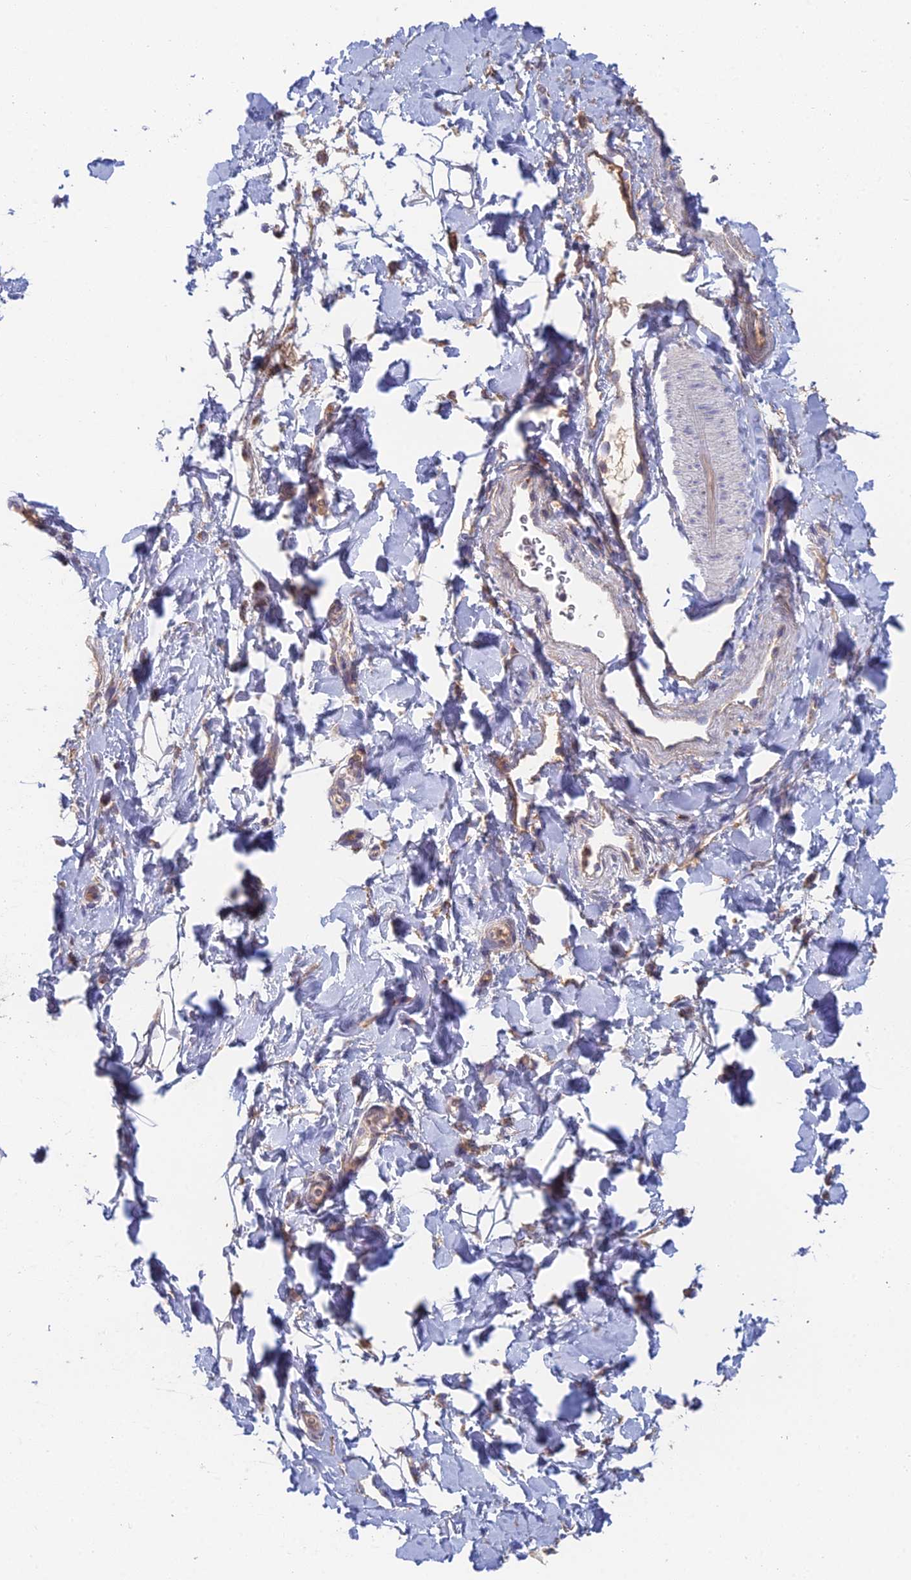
{"staining": {"intensity": "negative", "quantity": "none", "location": "none"}, "tissue": "adipose tissue", "cell_type": "Adipocytes", "image_type": "normal", "snomed": [{"axis": "morphology", "description": "Normal tissue, NOS"}, {"axis": "topography", "description": "Breast"}], "caption": "The IHC histopathology image has no significant expression in adipocytes of adipose tissue. (Immunohistochemistry (ihc), brightfield microscopy, high magnification).", "gene": "IFTAP", "patient": {"sex": "female", "age": 26}}